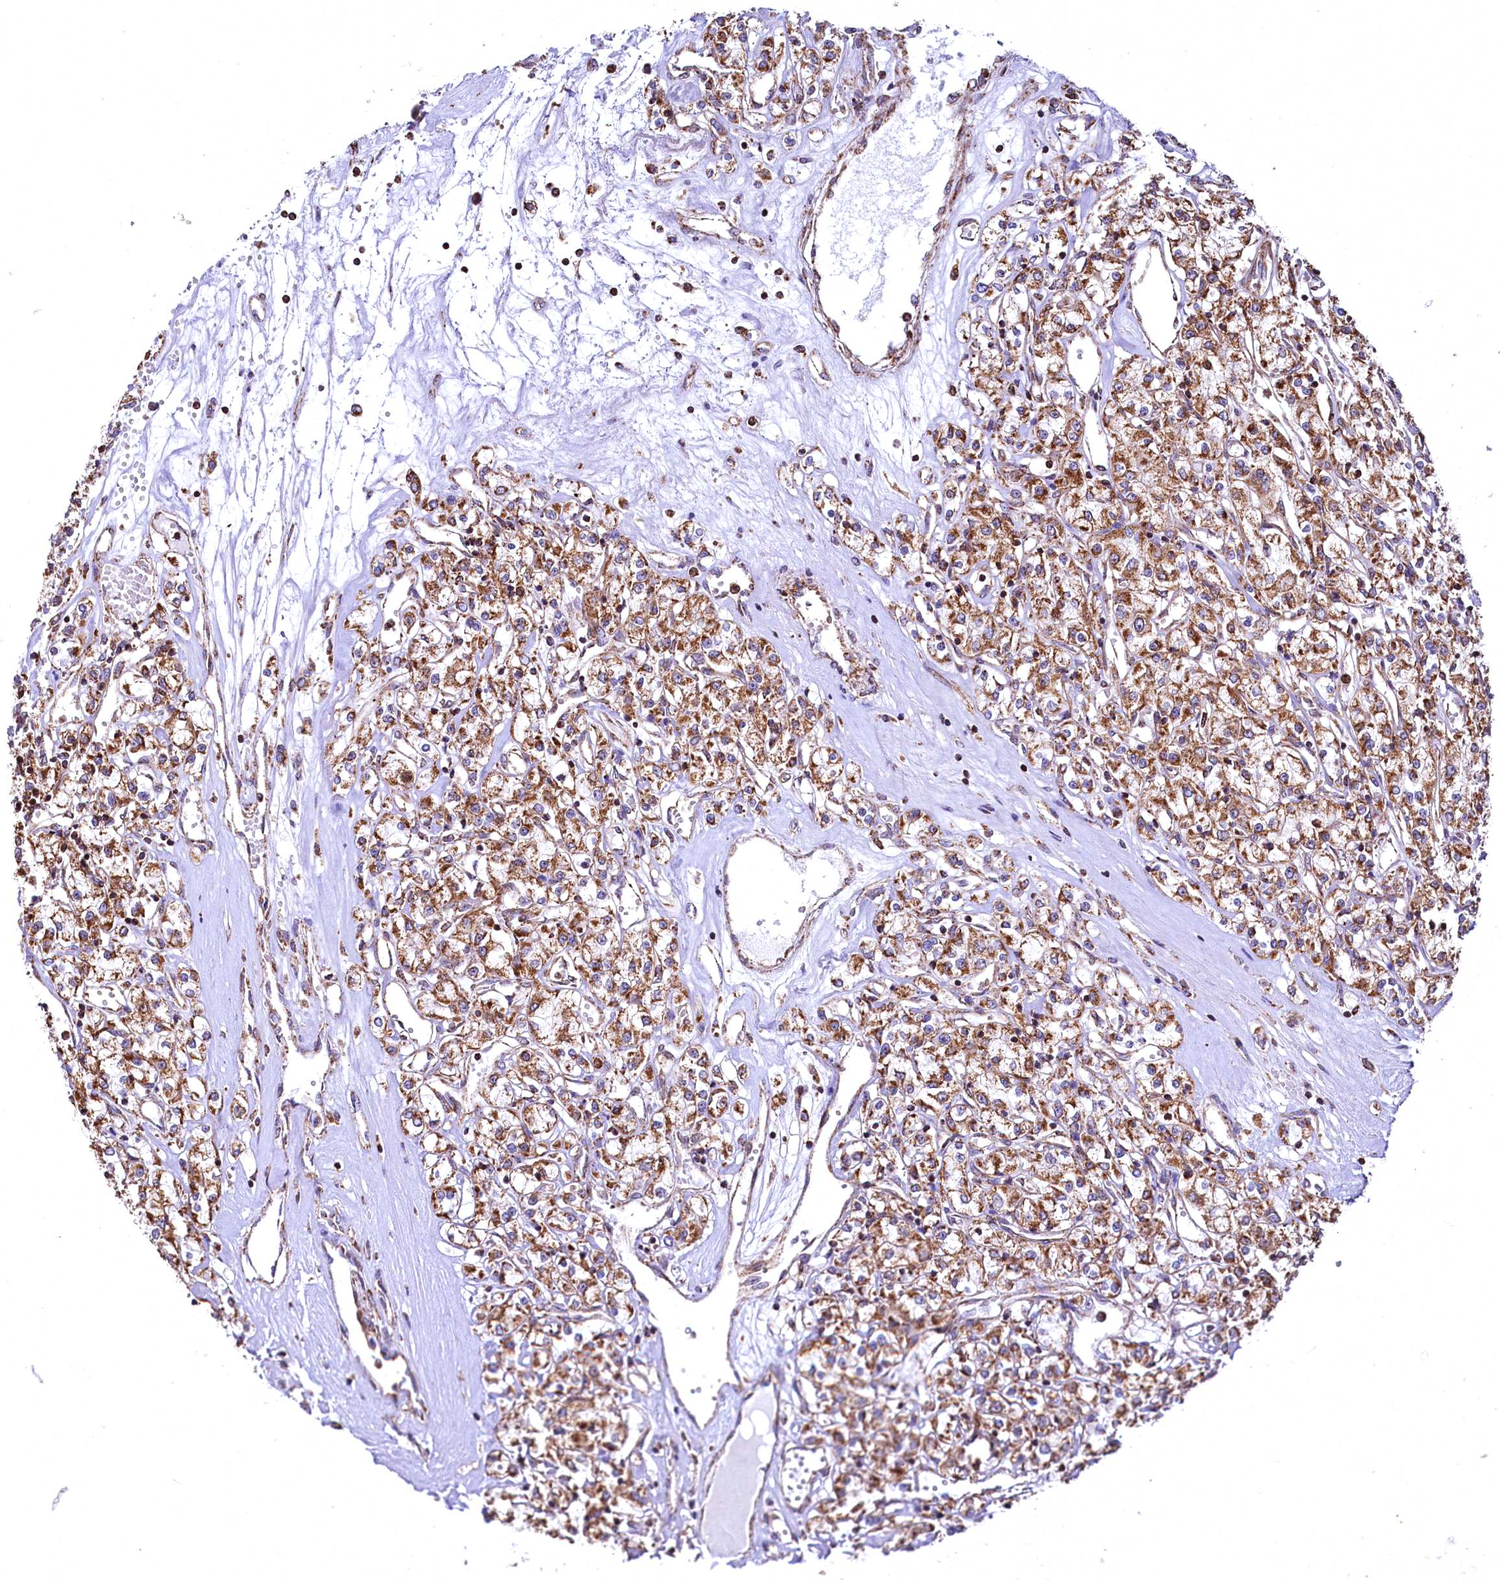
{"staining": {"intensity": "moderate", "quantity": ">75%", "location": "cytoplasmic/membranous"}, "tissue": "renal cancer", "cell_type": "Tumor cells", "image_type": "cancer", "snomed": [{"axis": "morphology", "description": "Adenocarcinoma, NOS"}, {"axis": "topography", "description": "Kidney"}], "caption": "Immunohistochemistry (IHC) micrograph of human renal adenocarcinoma stained for a protein (brown), which reveals medium levels of moderate cytoplasmic/membranous expression in approximately >75% of tumor cells.", "gene": "NUDT15", "patient": {"sex": "female", "age": 59}}